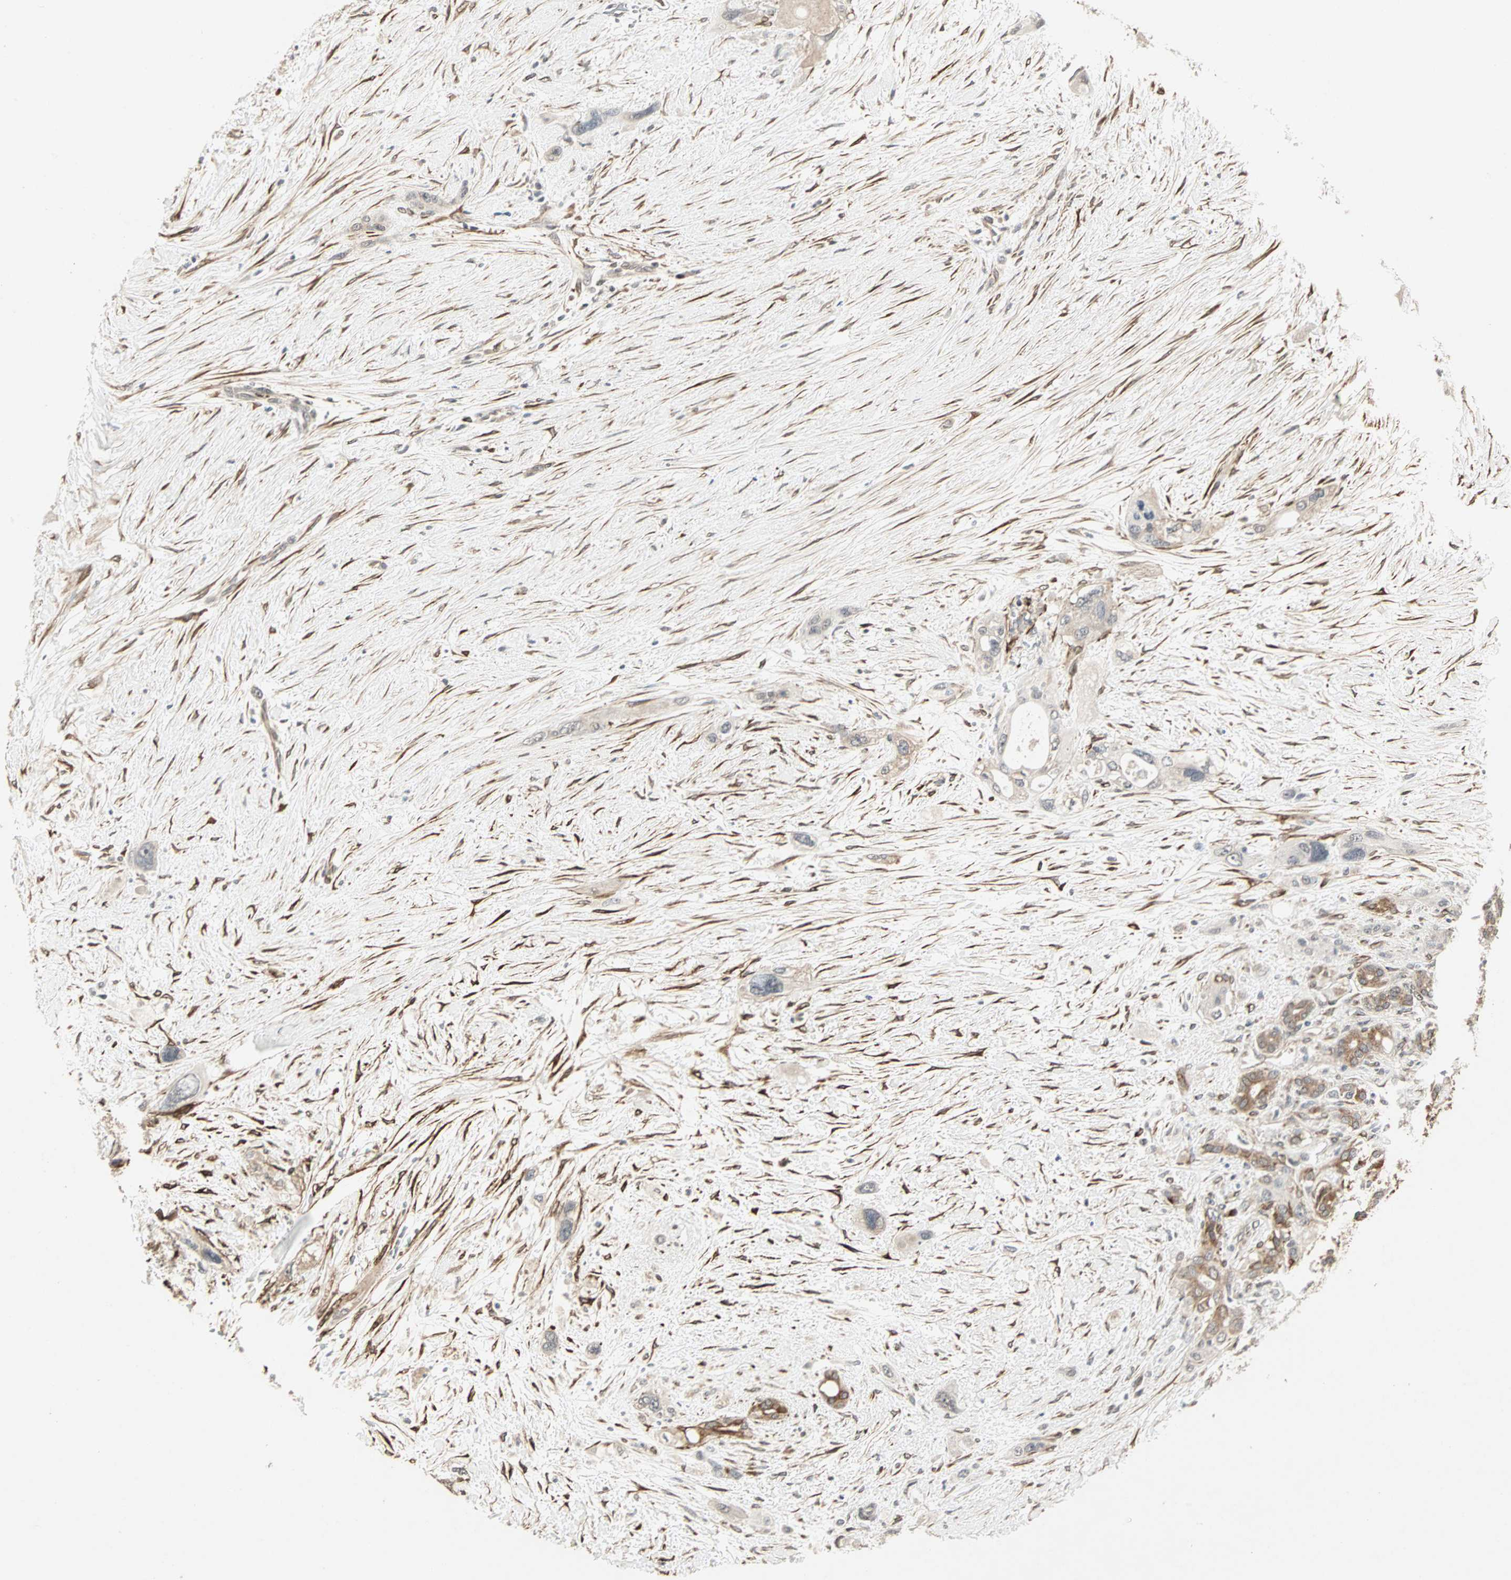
{"staining": {"intensity": "weak", "quantity": "<25%", "location": "cytoplasmic/membranous"}, "tissue": "pancreatic cancer", "cell_type": "Tumor cells", "image_type": "cancer", "snomed": [{"axis": "morphology", "description": "Adenocarcinoma, NOS"}, {"axis": "topography", "description": "Pancreas"}], "caption": "Immunohistochemical staining of human pancreatic cancer exhibits no significant expression in tumor cells.", "gene": "TRPV4", "patient": {"sex": "male", "age": 46}}